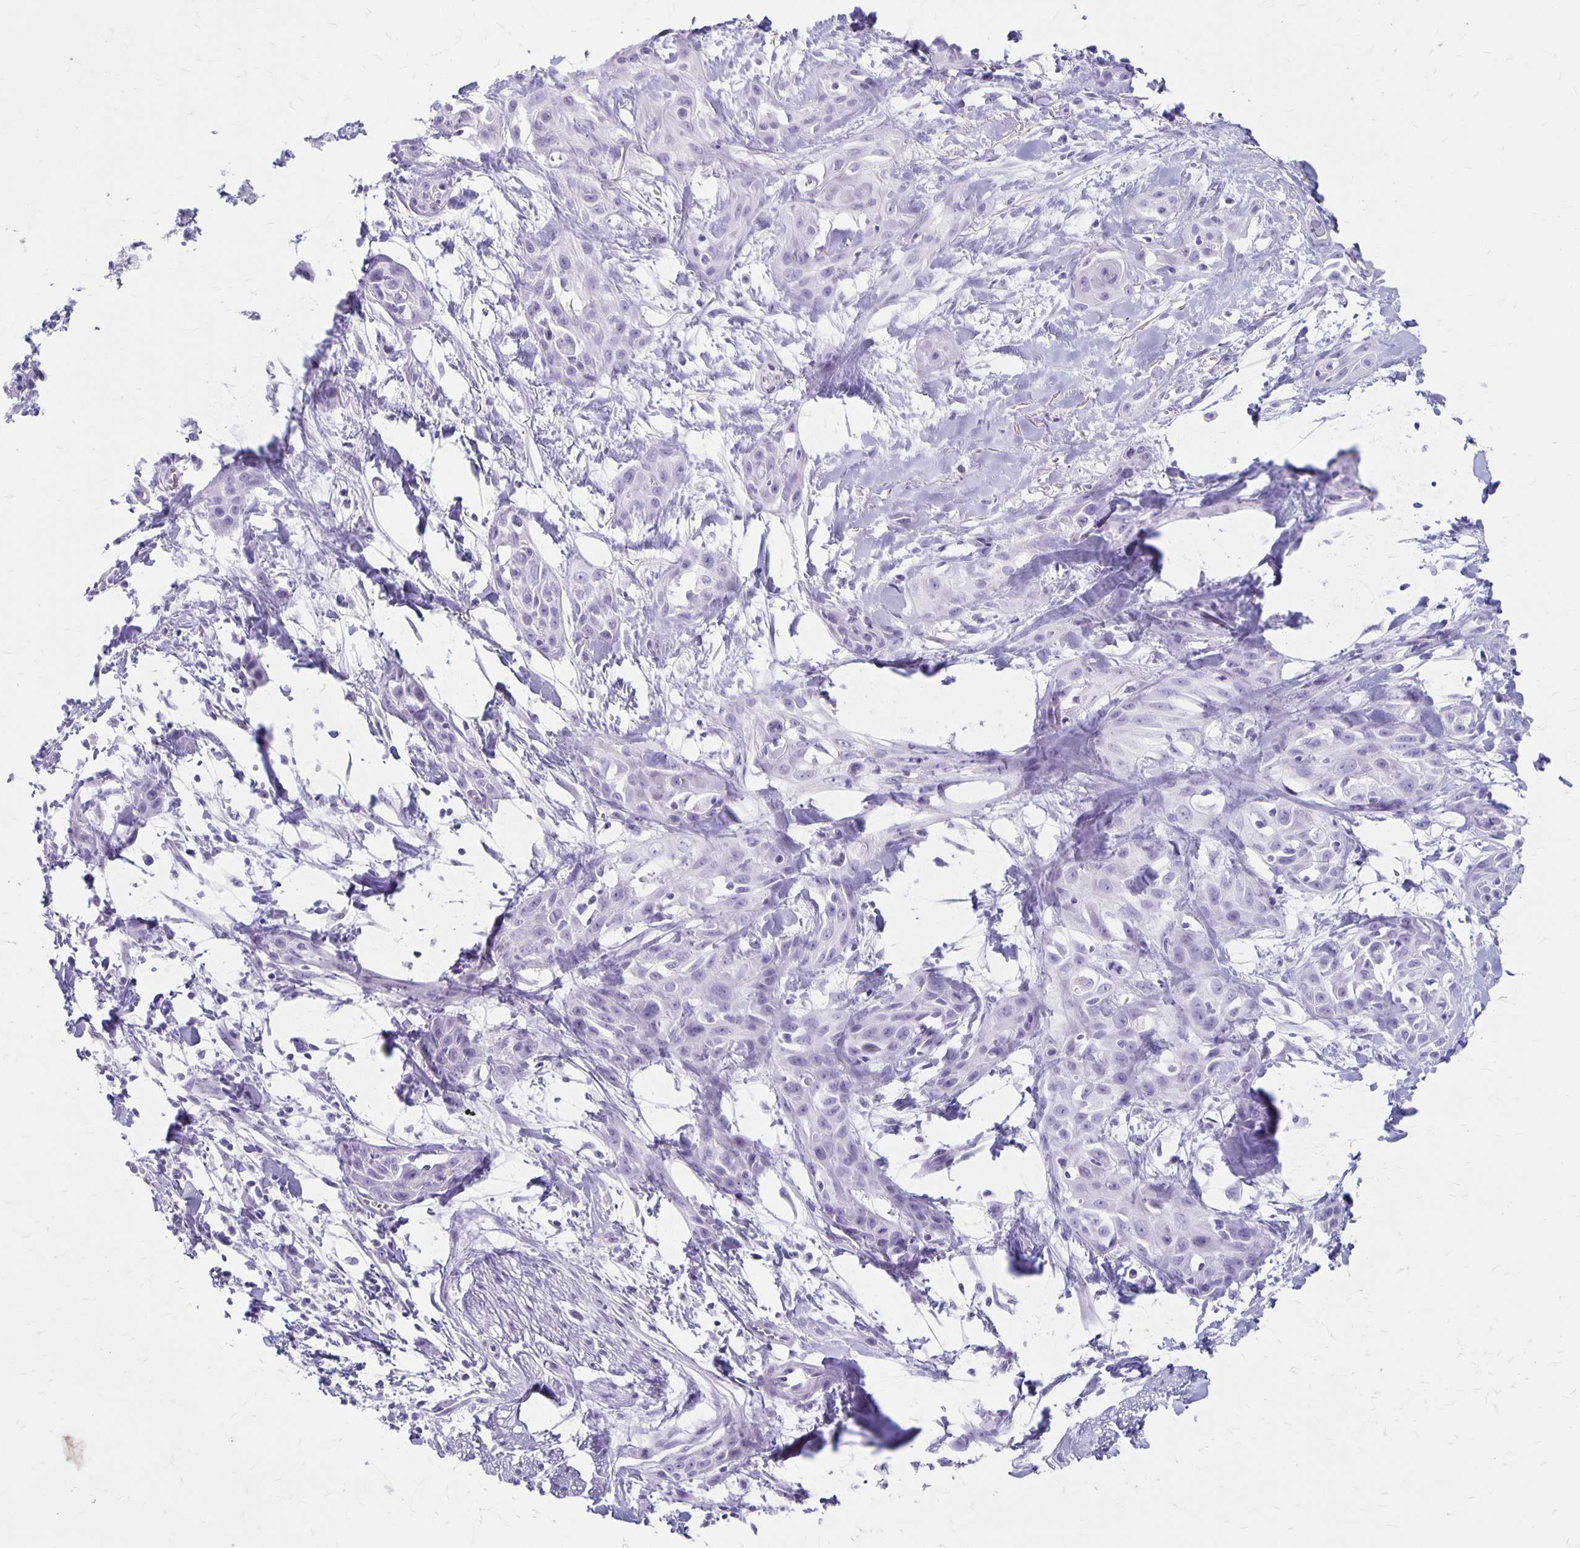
{"staining": {"intensity": "negative", "quantity": "none", "location": "none"}, "tissue": "skin cancer", "cell_type": "Tumor cells", "image_type": "cancer", "snomed": [{"axis": "morphology", "description": "Squamous cell carcinoma, NOS"}, {"axis": "topography", "description": "Skin"}, {"axis": "topography", "description": "Anal"}], "caption": "DAB (3,3'-diaminobenzidine) immunohistochemical staining of human skin cancer (squamous cell carcinoma) reveals no significant expression in tumor cells.", "gene": "MAGEC2", "patient": {"sex": "male", "age": 64}}